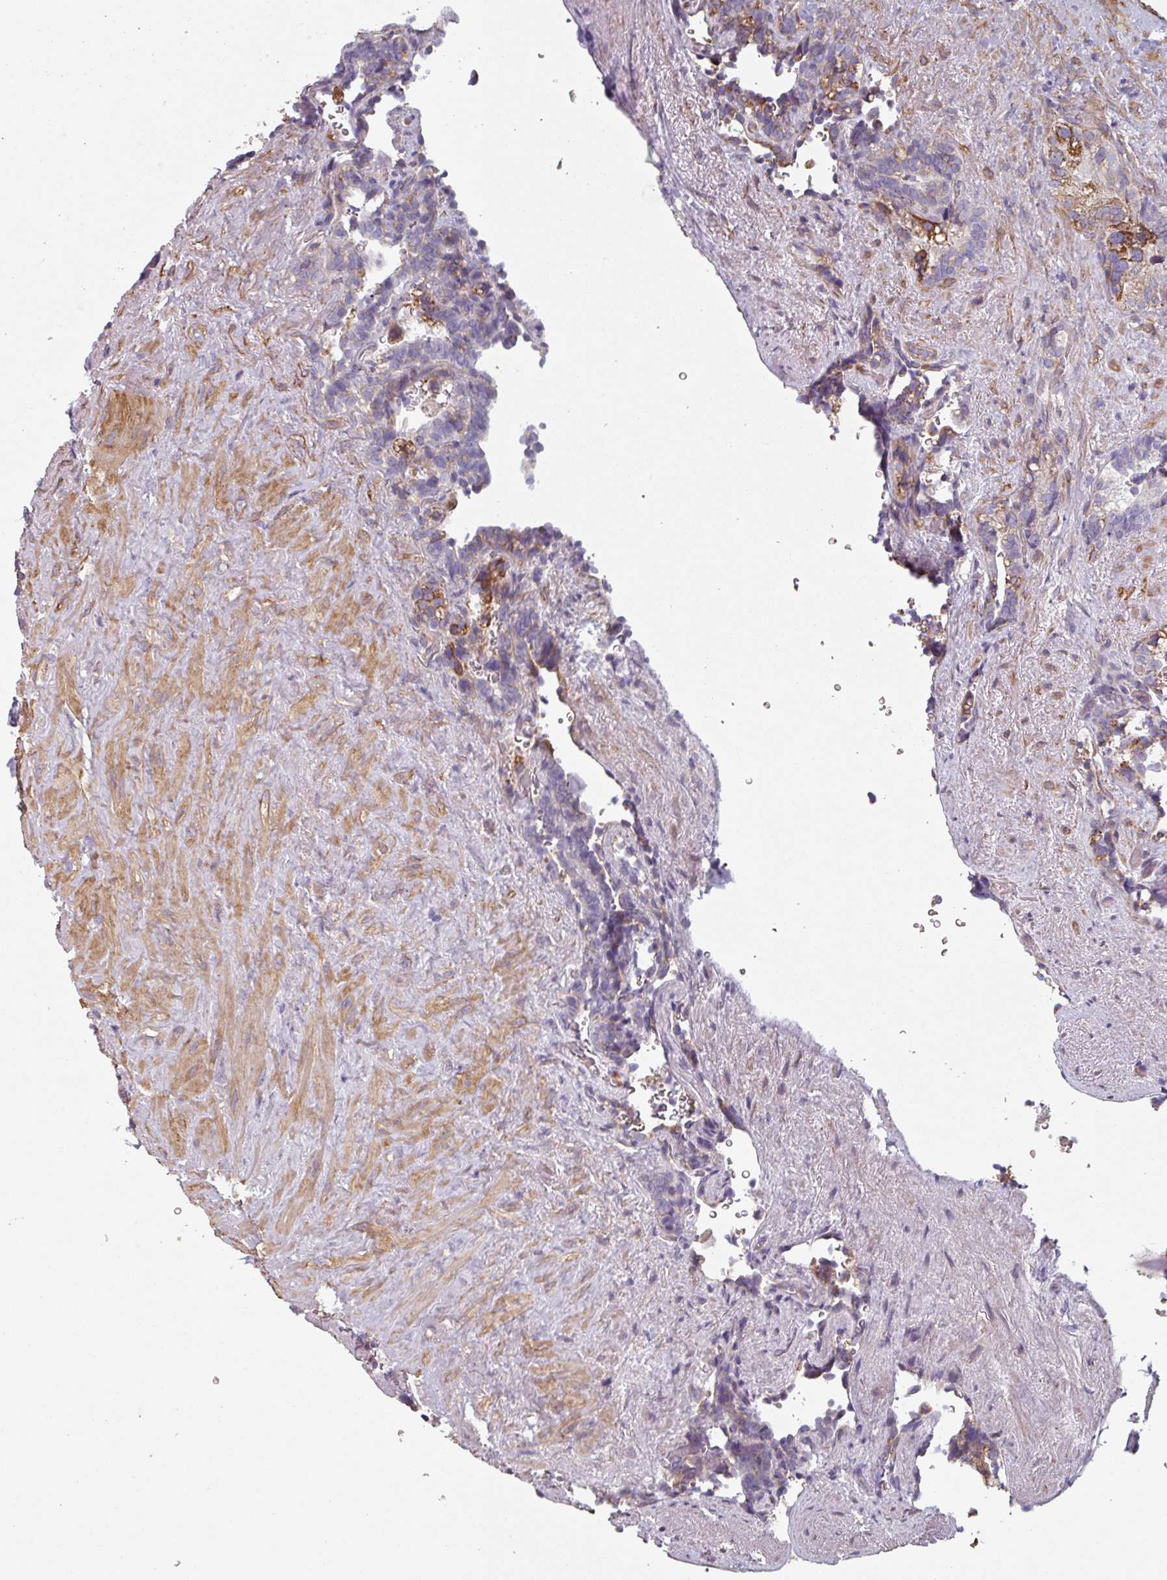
{"staining": {"intensity": "moderate", "quantity": "25%-75%", "location": "cytoplasmic/membranous"}, "tissue": "seminal vesicle", "cell_type": "Glandular cells", "image_type": "normal", "snomed": [{"axis": "morphology", "description": "Normal tissue, NOS"}, {"axis": "topography", "description": "Seminal veicle"}], "caption": "Seminal vesicle stained with a brown dye exhibits moderate cytoplasmic/membranous positive positivity in approximately 25%-75% of glandular cells.", "gene": "GSTA1", "patient": {"sex": "male", "age": 62}}